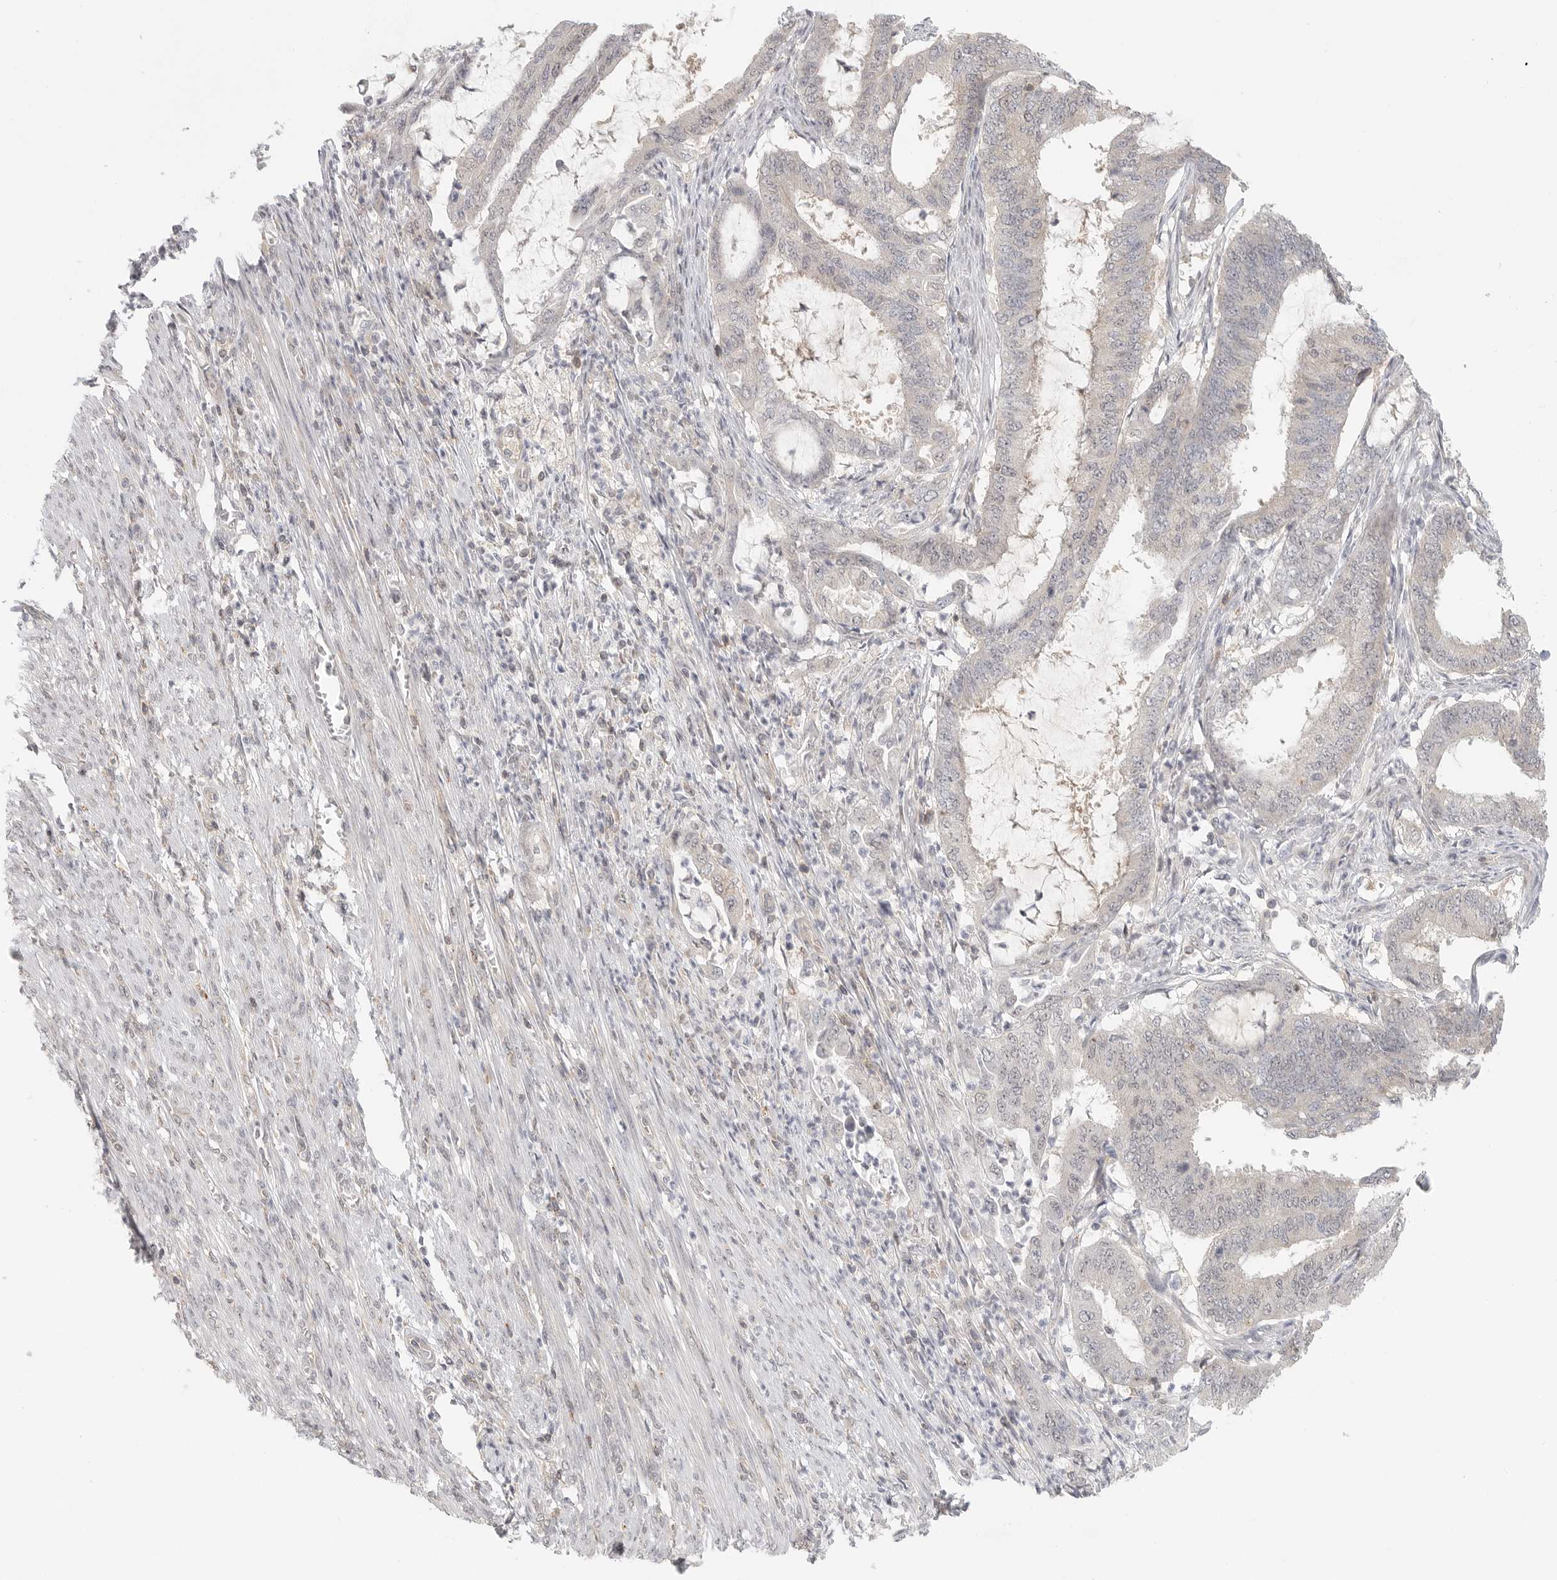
{"staining": {"intensity": "negative", "quantity": "none", "location": "none"}, "tissue": "endometrial cancer", "cell_type": "Tumor cells", "image_type": "cancer", "snomed": [{"axis": "morphology", "description": "Adenocarcinoma, NOS"}, {"axis": "topography", "description": "Endometrium"}], "caption": "Endometrial cancer was stained to show a protein in brown. There is no significant staining in tumor cells.", "gene": "HDAC6", "patient": {"sex": "female", "age": 51}}